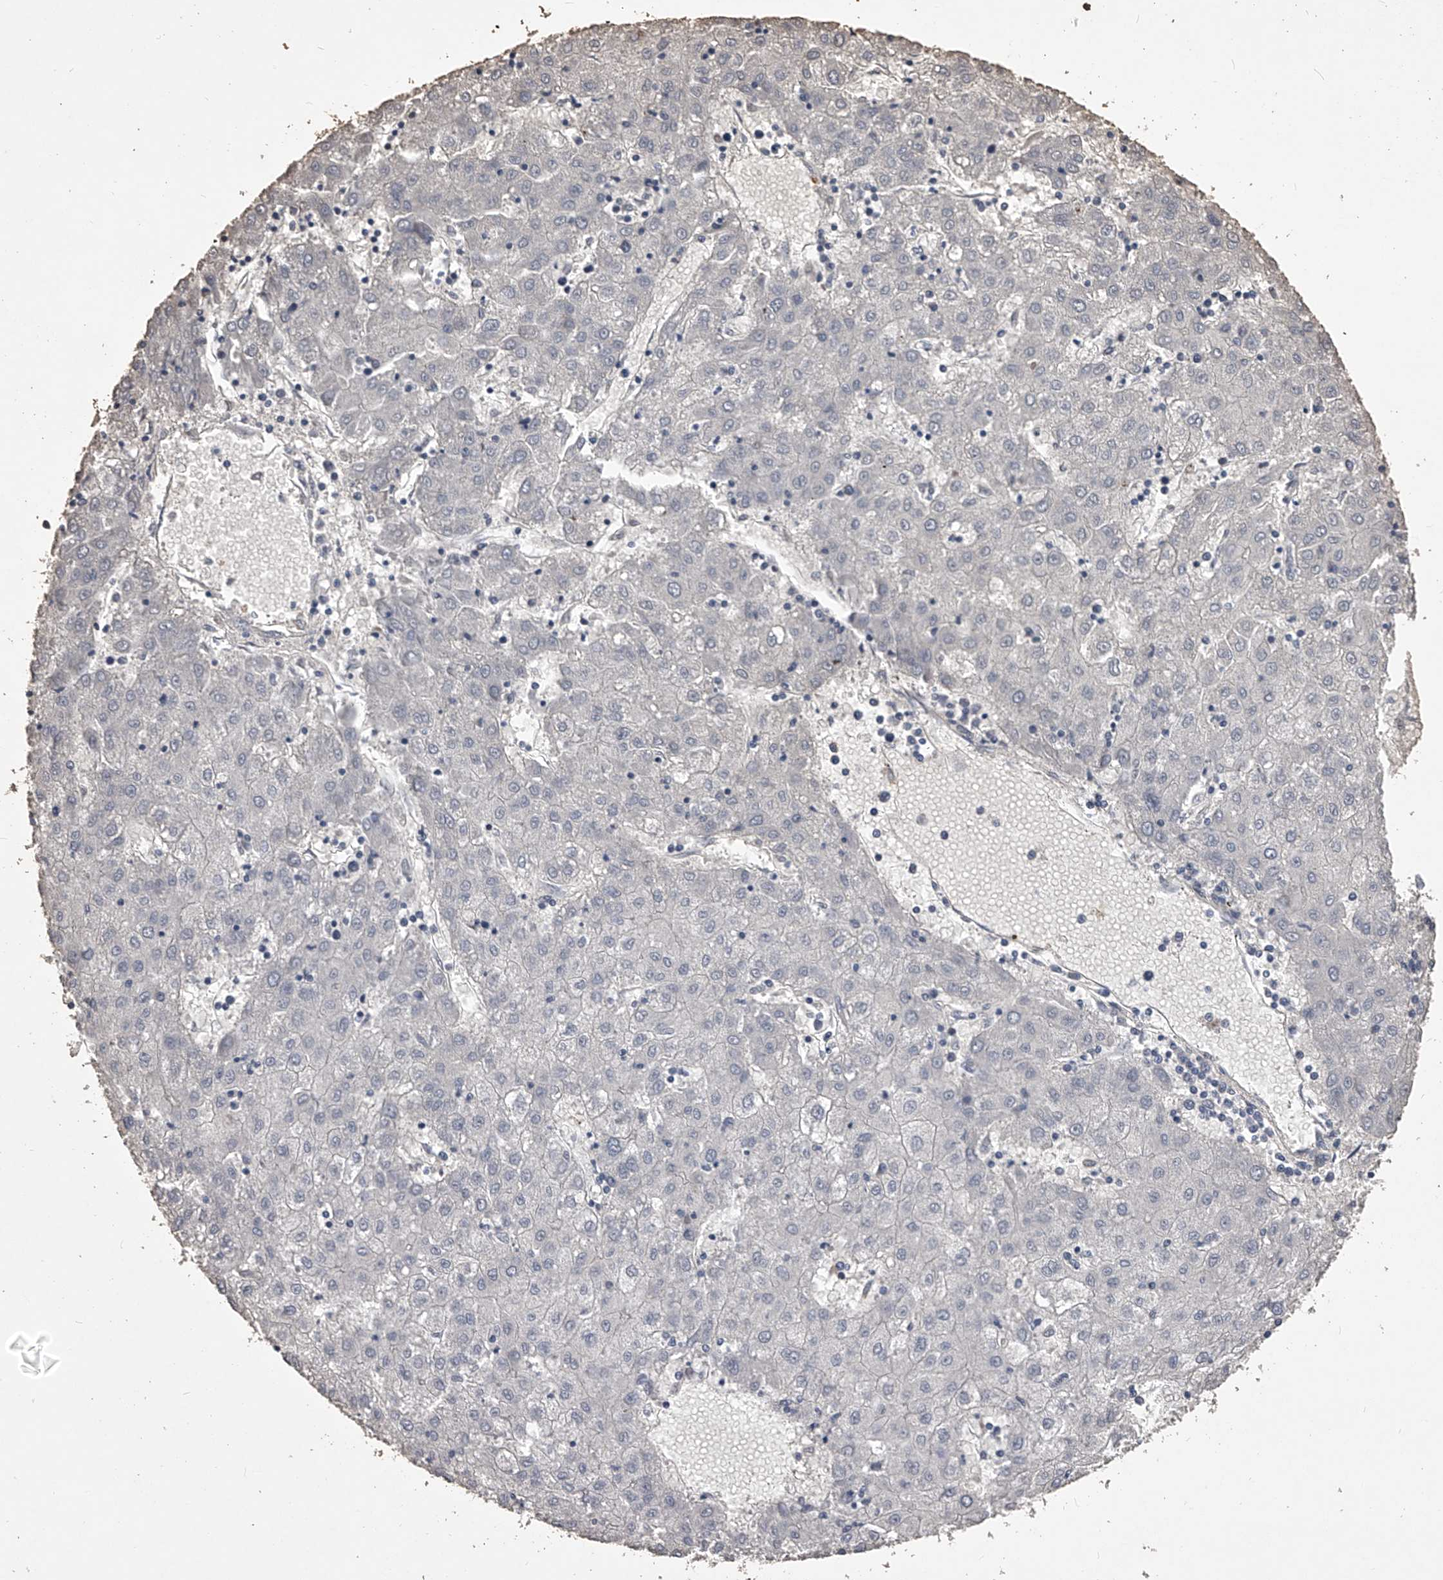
{"staining": {"intensity": "negative", "quantity": "none", "location": "none"}, "tissue": "liver cancer", "cell_type": "Tumor cells", "image_type": "cancer", "snomed": [{"axis": "morphology", "description": "Carcinoma, Hepatocellular, NOS"}, {"axis": "topography", "description": "Liver"}], "caption": "Immunohistochemical staining of liver cancer exhibits no significant staining in tumor cells.", "gene": "MDN1", "patient": {"sex": "male", "age": 72}}